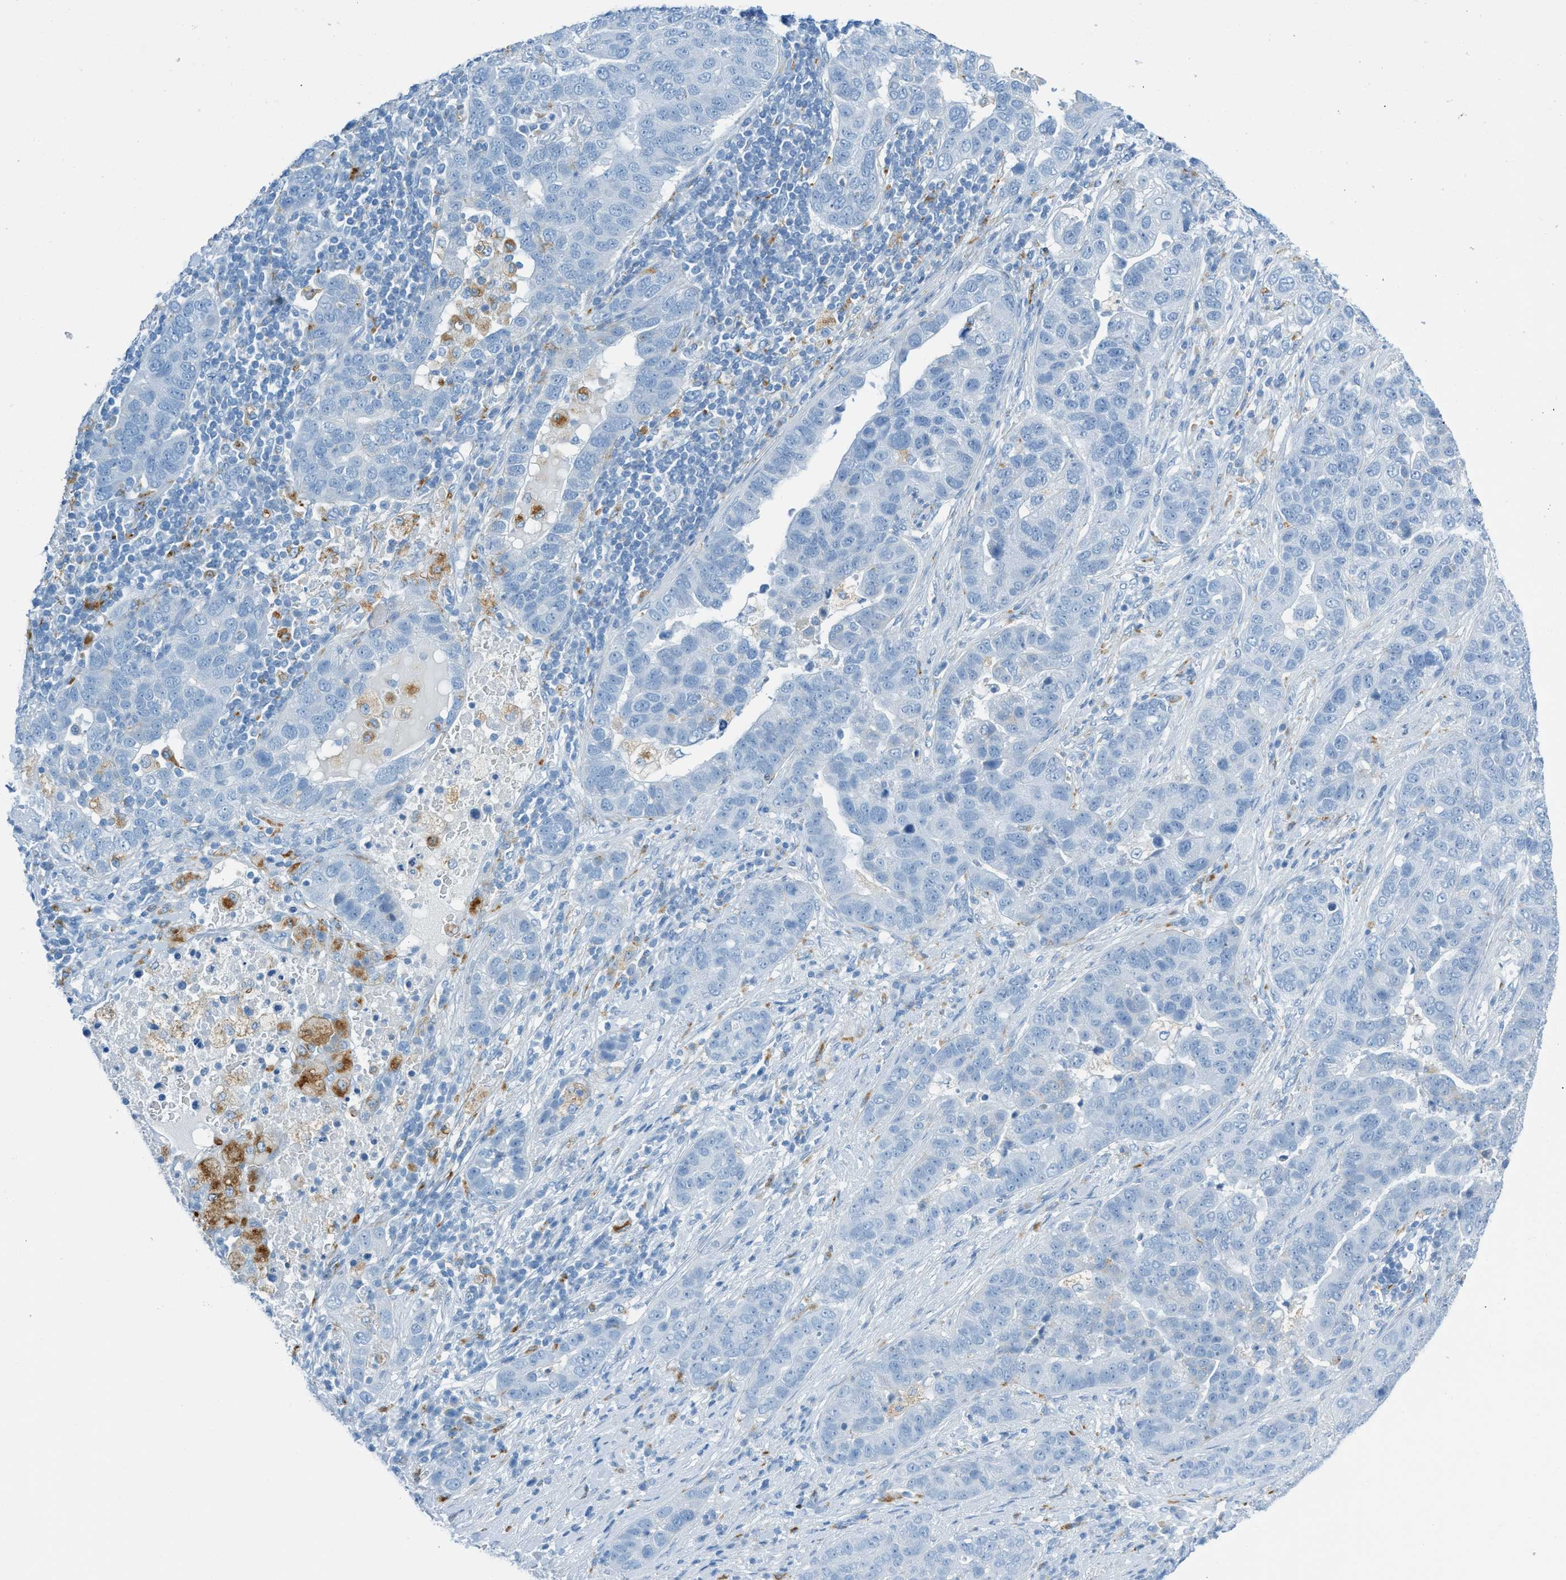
{"staining": {"intensity": "negative", "quantity": "none", "location": "none"}, "tissue": "pancreatic cancer", "cell_type": "Tumor cells", "image_type": "cancer", "snomed": [{"axis": "morphology", "description": "Adenocarcinoma, NOS"}, {"axis": "topography", "description": "Pancreas"}], "caption": "This is a micrograph of immunohistochemistry staining of pancreatic cancer, which shows no positivity in tumor cells.", "gene": "C21orf62", "patient": {"sex": "female", "age": 61}}